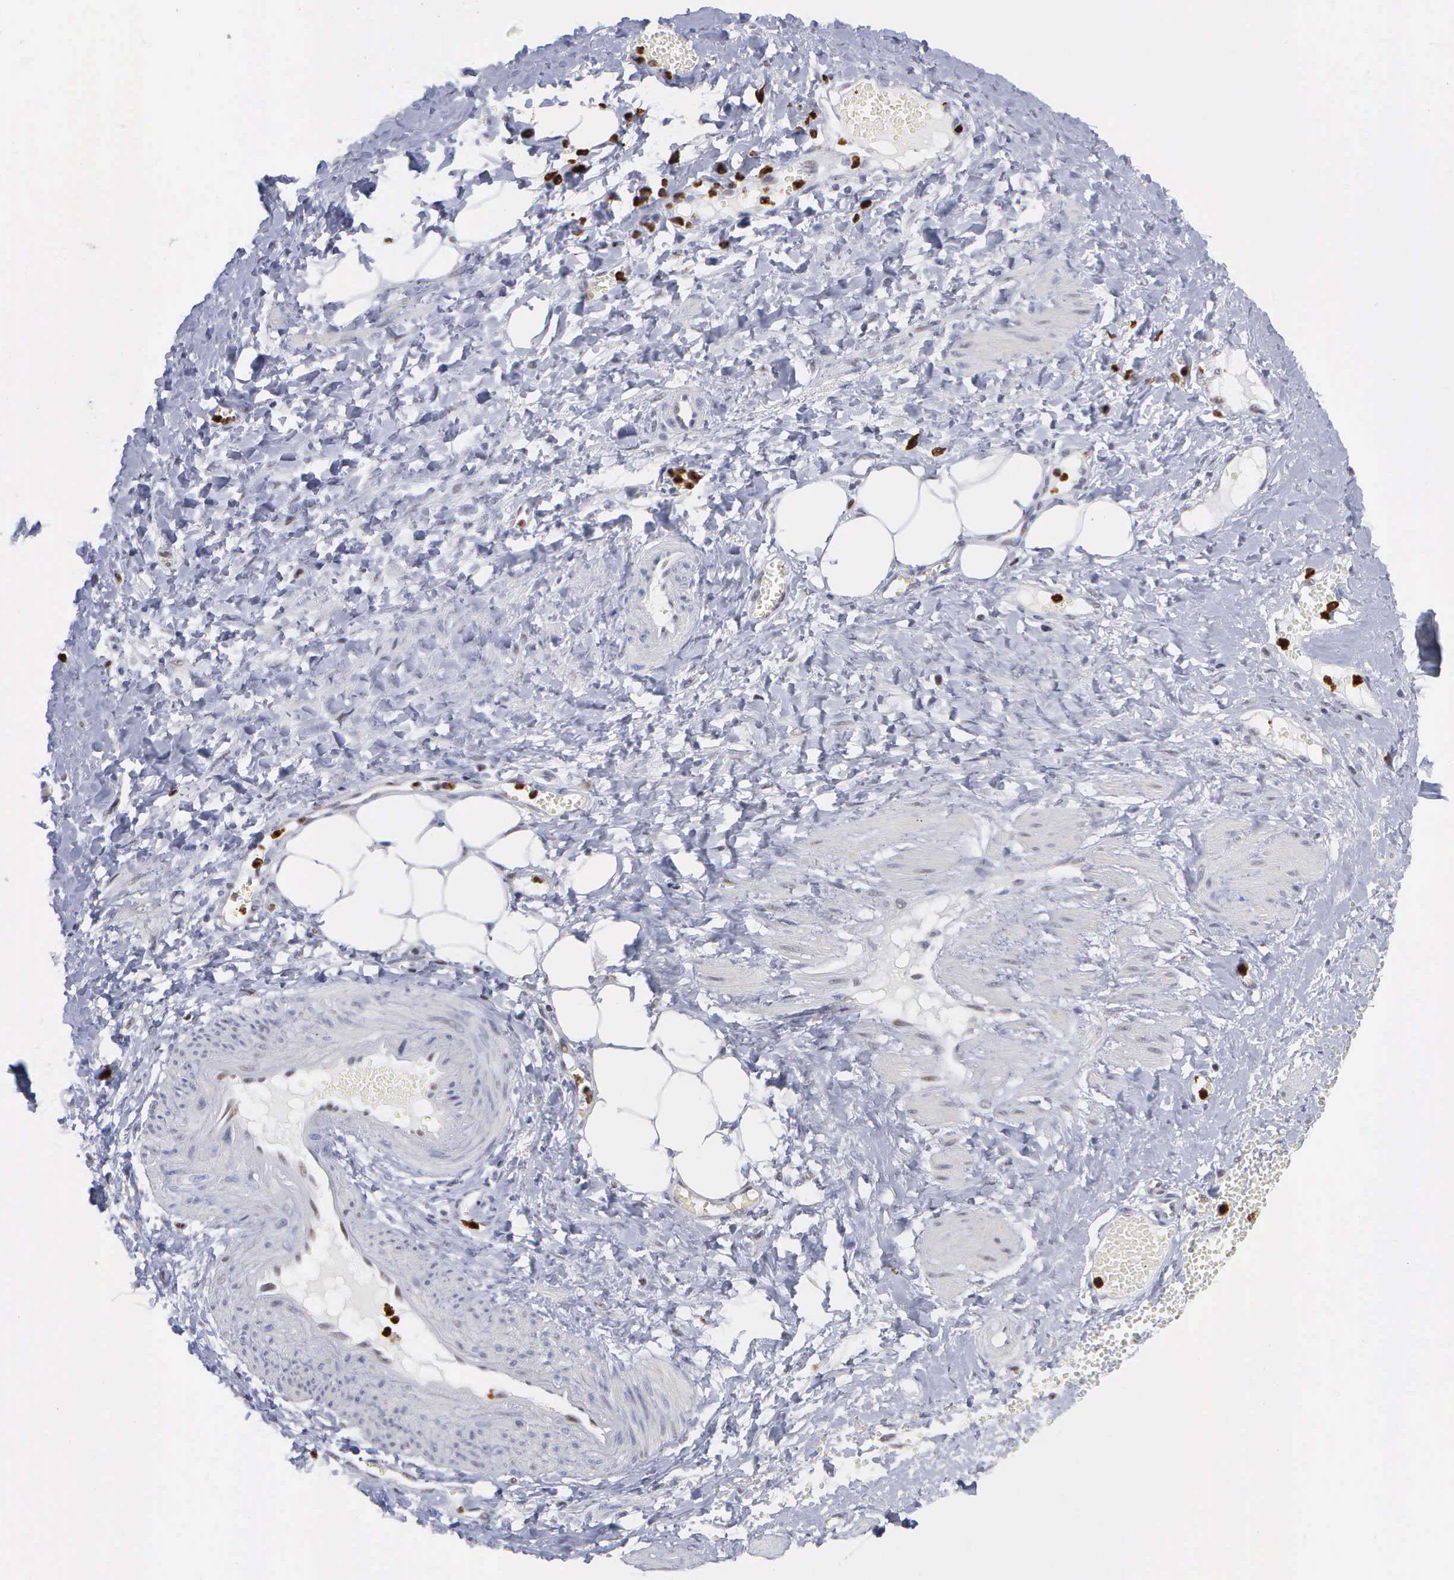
{"staining": {"intensity": "negative", "quantity": "none", "location": "none"}, "tissue": "smooth muscle", "cell_type": "Smooth muscle cells", "image_type": "normal", "snomed": [{"axis": "morphology", "description": "Normal tissue, NOS"}, {"axis": "topography", "description": "Uterus"}], "caption": "This is a photomicrograph of immunohistochemistry (IHC) staining of benign smooth muscle, which shows no staining in smooth muscle cells.", "gene": "SPIN3", "patient": {"sex": "female", "age": 56}}